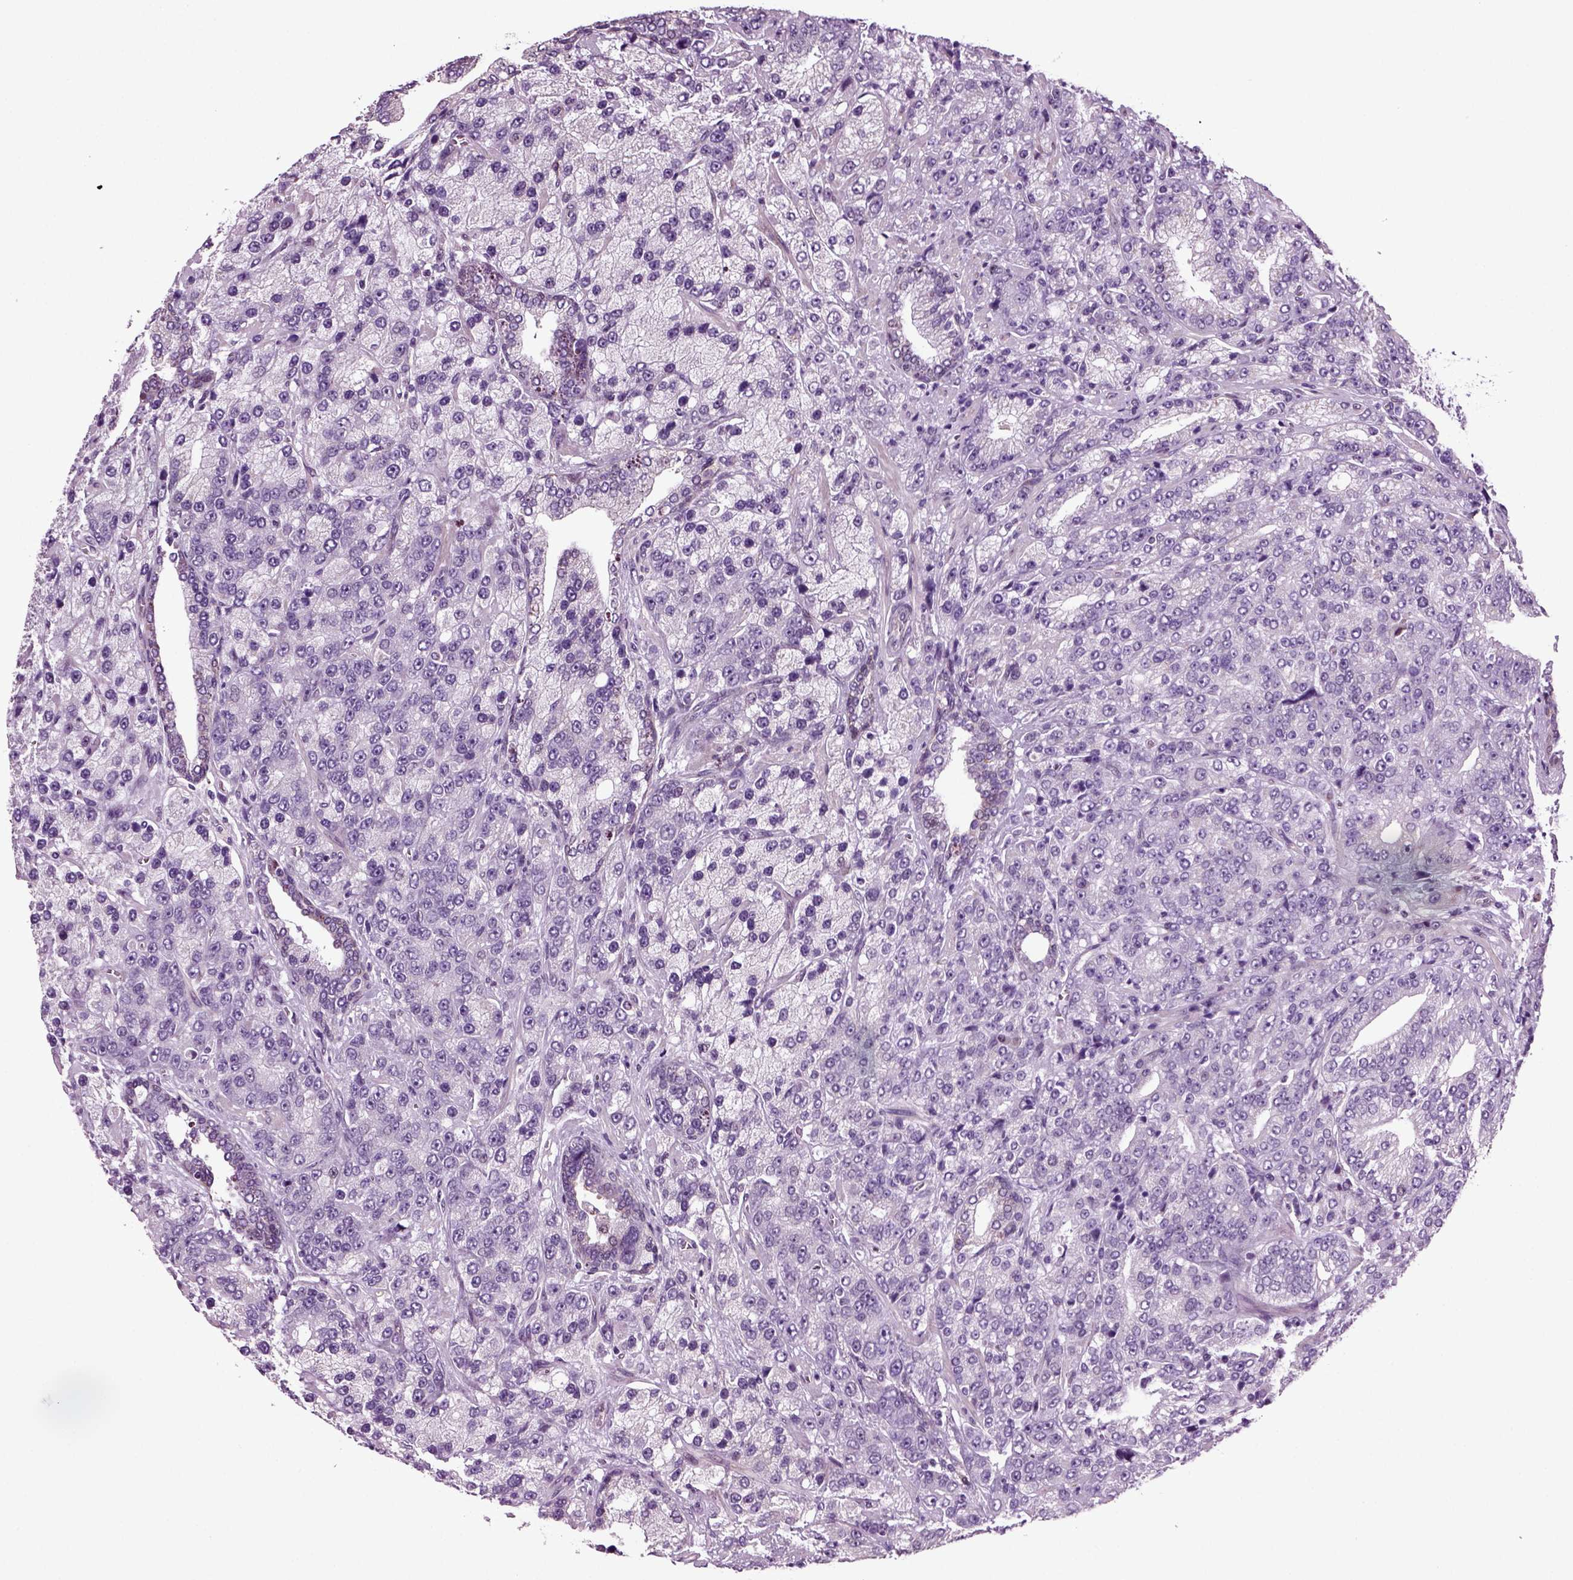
{"staining": {"intensity": "negative", "quantity": "none", "location": "none"}, "tissue": "prostate cancer", "cell_type": "Tumor cells", "image_type": "cancer", "snomed": [{"axis": "morphology", "description": "Adenocarcinoma, NOS"}, {"axis": "topography", "description": "Prostate"}], "caption": "The immunohistochemistry (IHC) photomicrograph has no significant expression in tumor cells of adenocarcinoma (prostate) tissue. (Stains: DAB IHC with hematoxylin counter stain, Microscopy: brightfield microscopy at high magnification).", "gene": "ARID3A", "patient": {"sex": "male", "age": 63}}